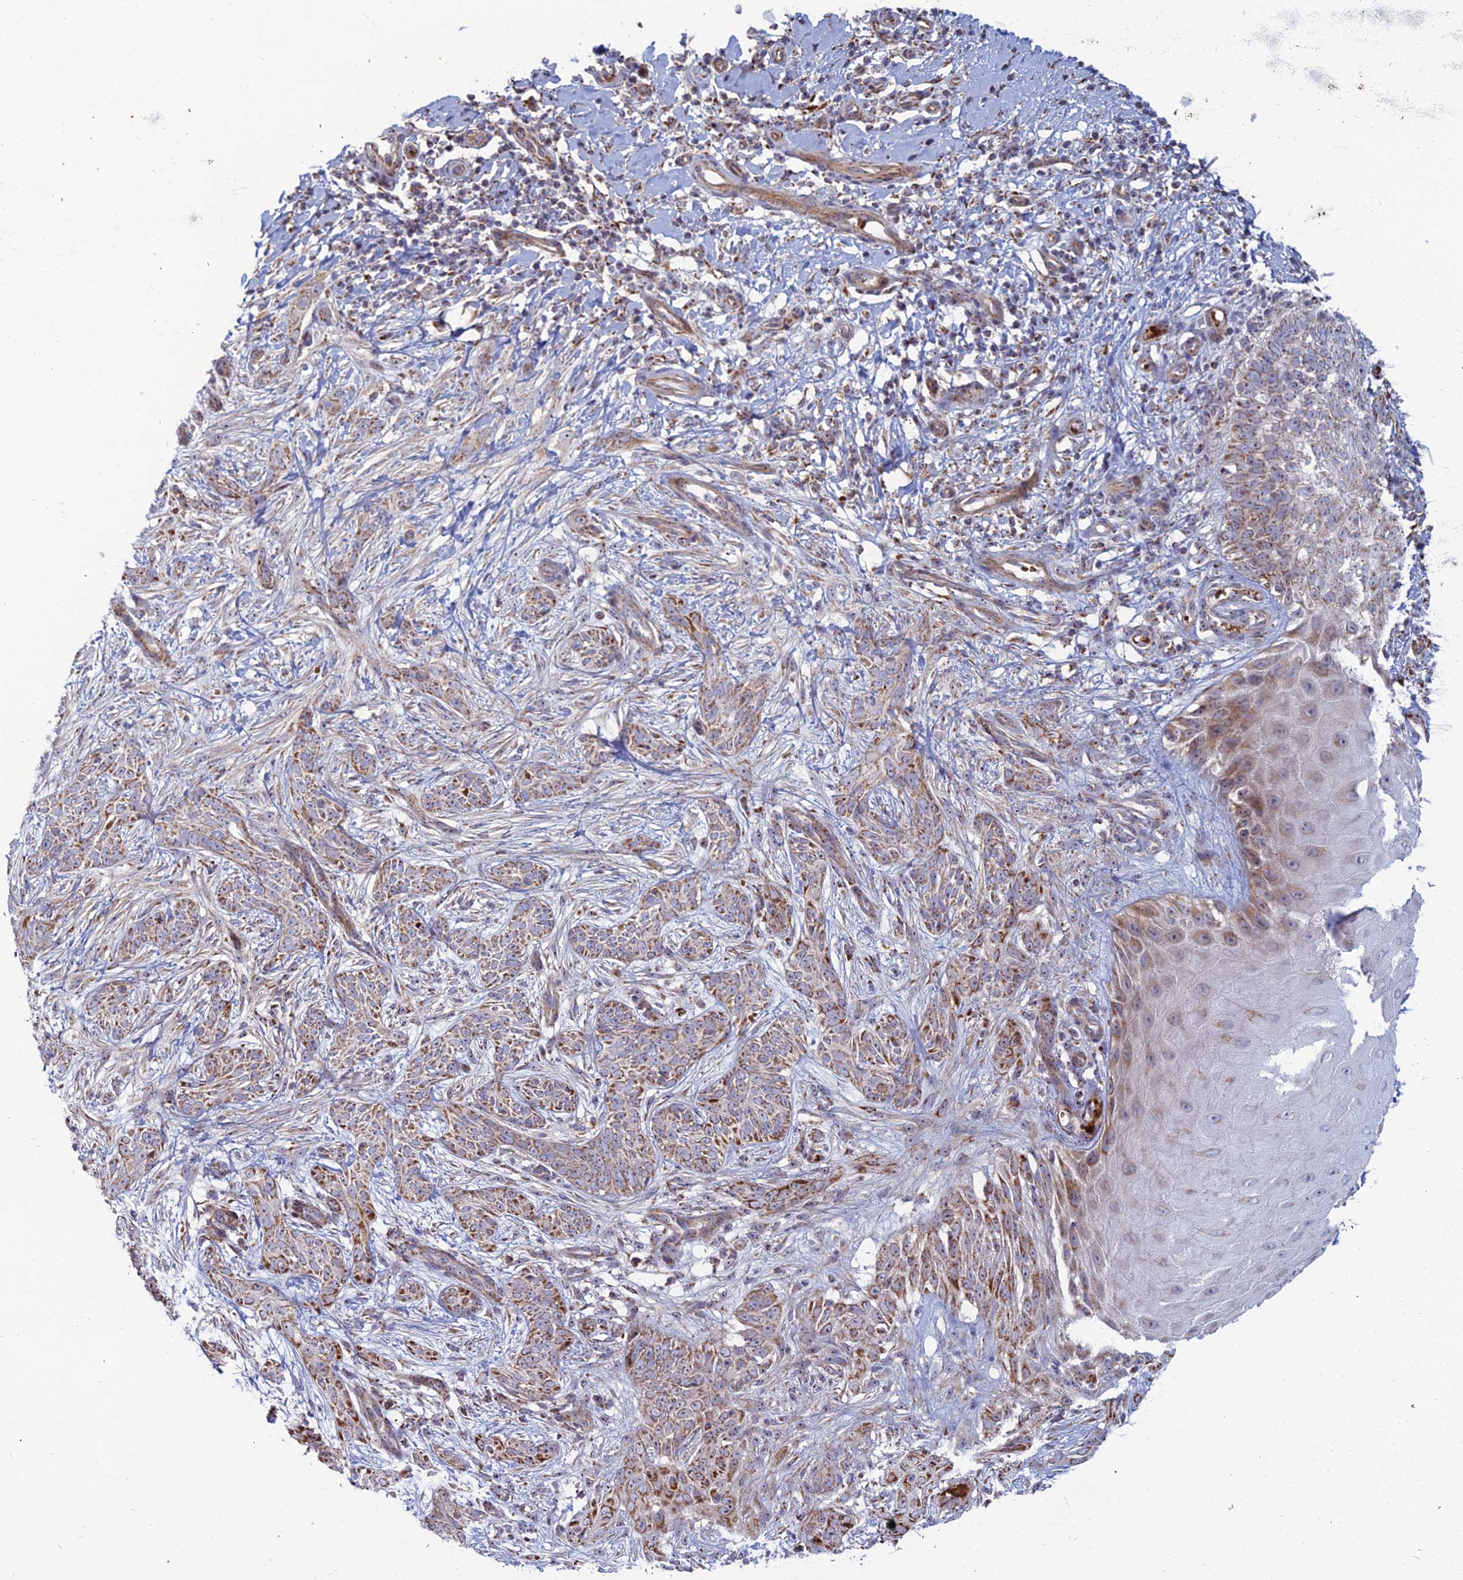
{"staining": {"intensity": "moderate", "quantity": ">75%", "location": "cytoplasmic/membranous"}, "tissue": "skin cancer", "cell_type": "Tumor cells", "image_type": "cancer", "snomed": [{"axis": "morphology", "description": "Basal cell carcinoma"}, {"axis": "topography", "description": "Skin"}], "caption": "Immunohistochemical staining of basal cell carcinoma (skin) exhibits medium levels of moderate cytoplasmic/membranous staining in approximately >75% of tumor cells. The staining is performed using DAB brown chromogen to label protein expression. The nuclei are counter-stained blue using hematoxylin.", "gene": "SLC35F4", "patient": {"sex": "female", "age": 82}}